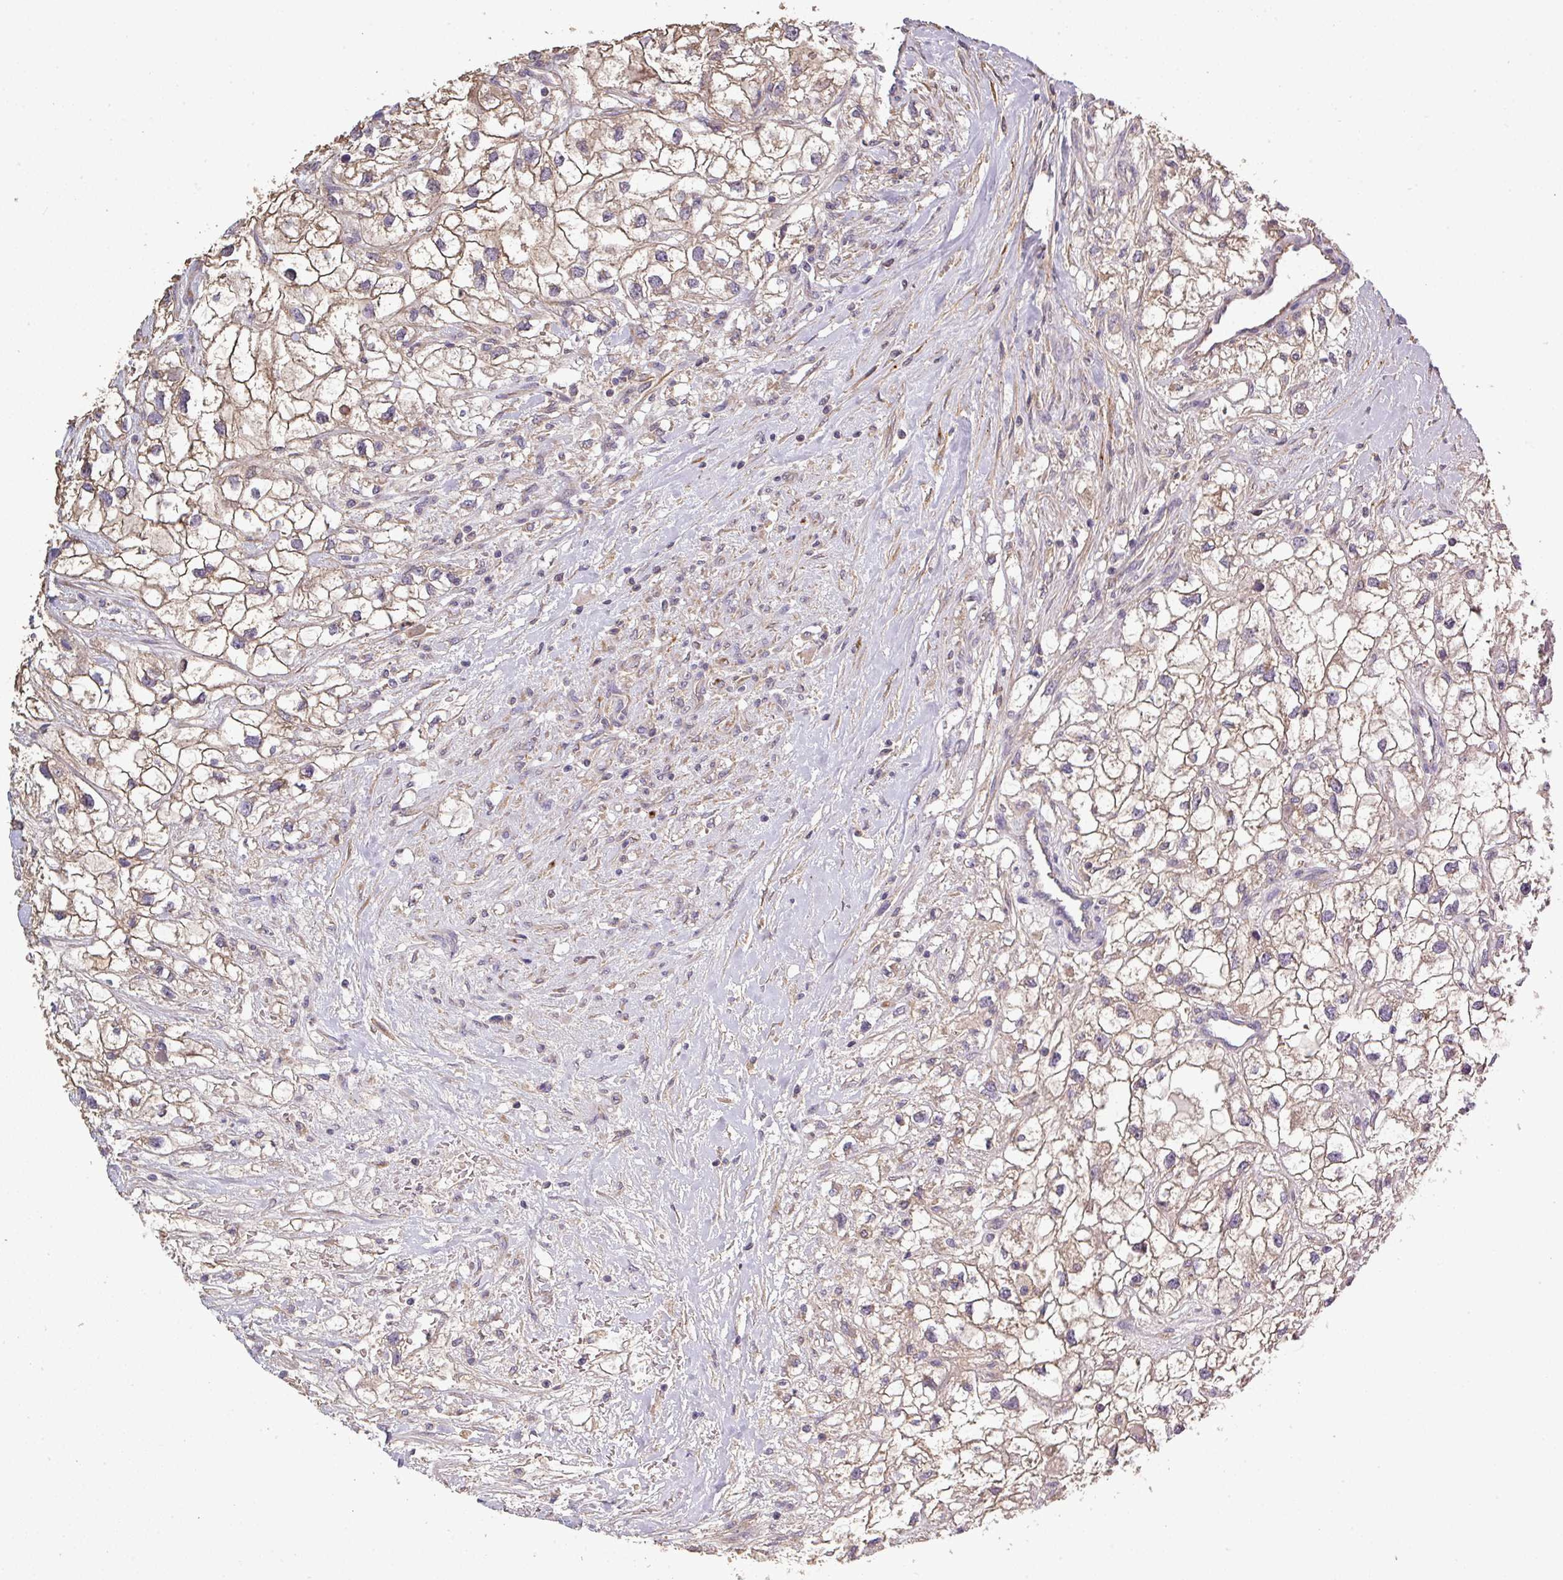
{"staining": {"intensity": "weak", "quantity": "25%-75%", "location": "cytoplasmic/membranous"}, "tissue": "renal cancer", "cell_type": "Tumor cells", "image_type": "cancer", "snomed": [{"axis": "morphology", "description": "Adenocarcinoma, NOS"}, {"axis": "topography", "description": "Kidney"}], "caption": "IHC image of neoplastic tissue: human renal cancer (adenocarcinoma) stained using immunohistochemistry (IHC) exhibits low levels of weak protein expression localized specifically in the cytoplasmic/membranous of tumor cells, appearing as a cytoplasmic/membranous brown color.", "gene": "ISLR", "patient": {"sex": "male", "age": 59}}